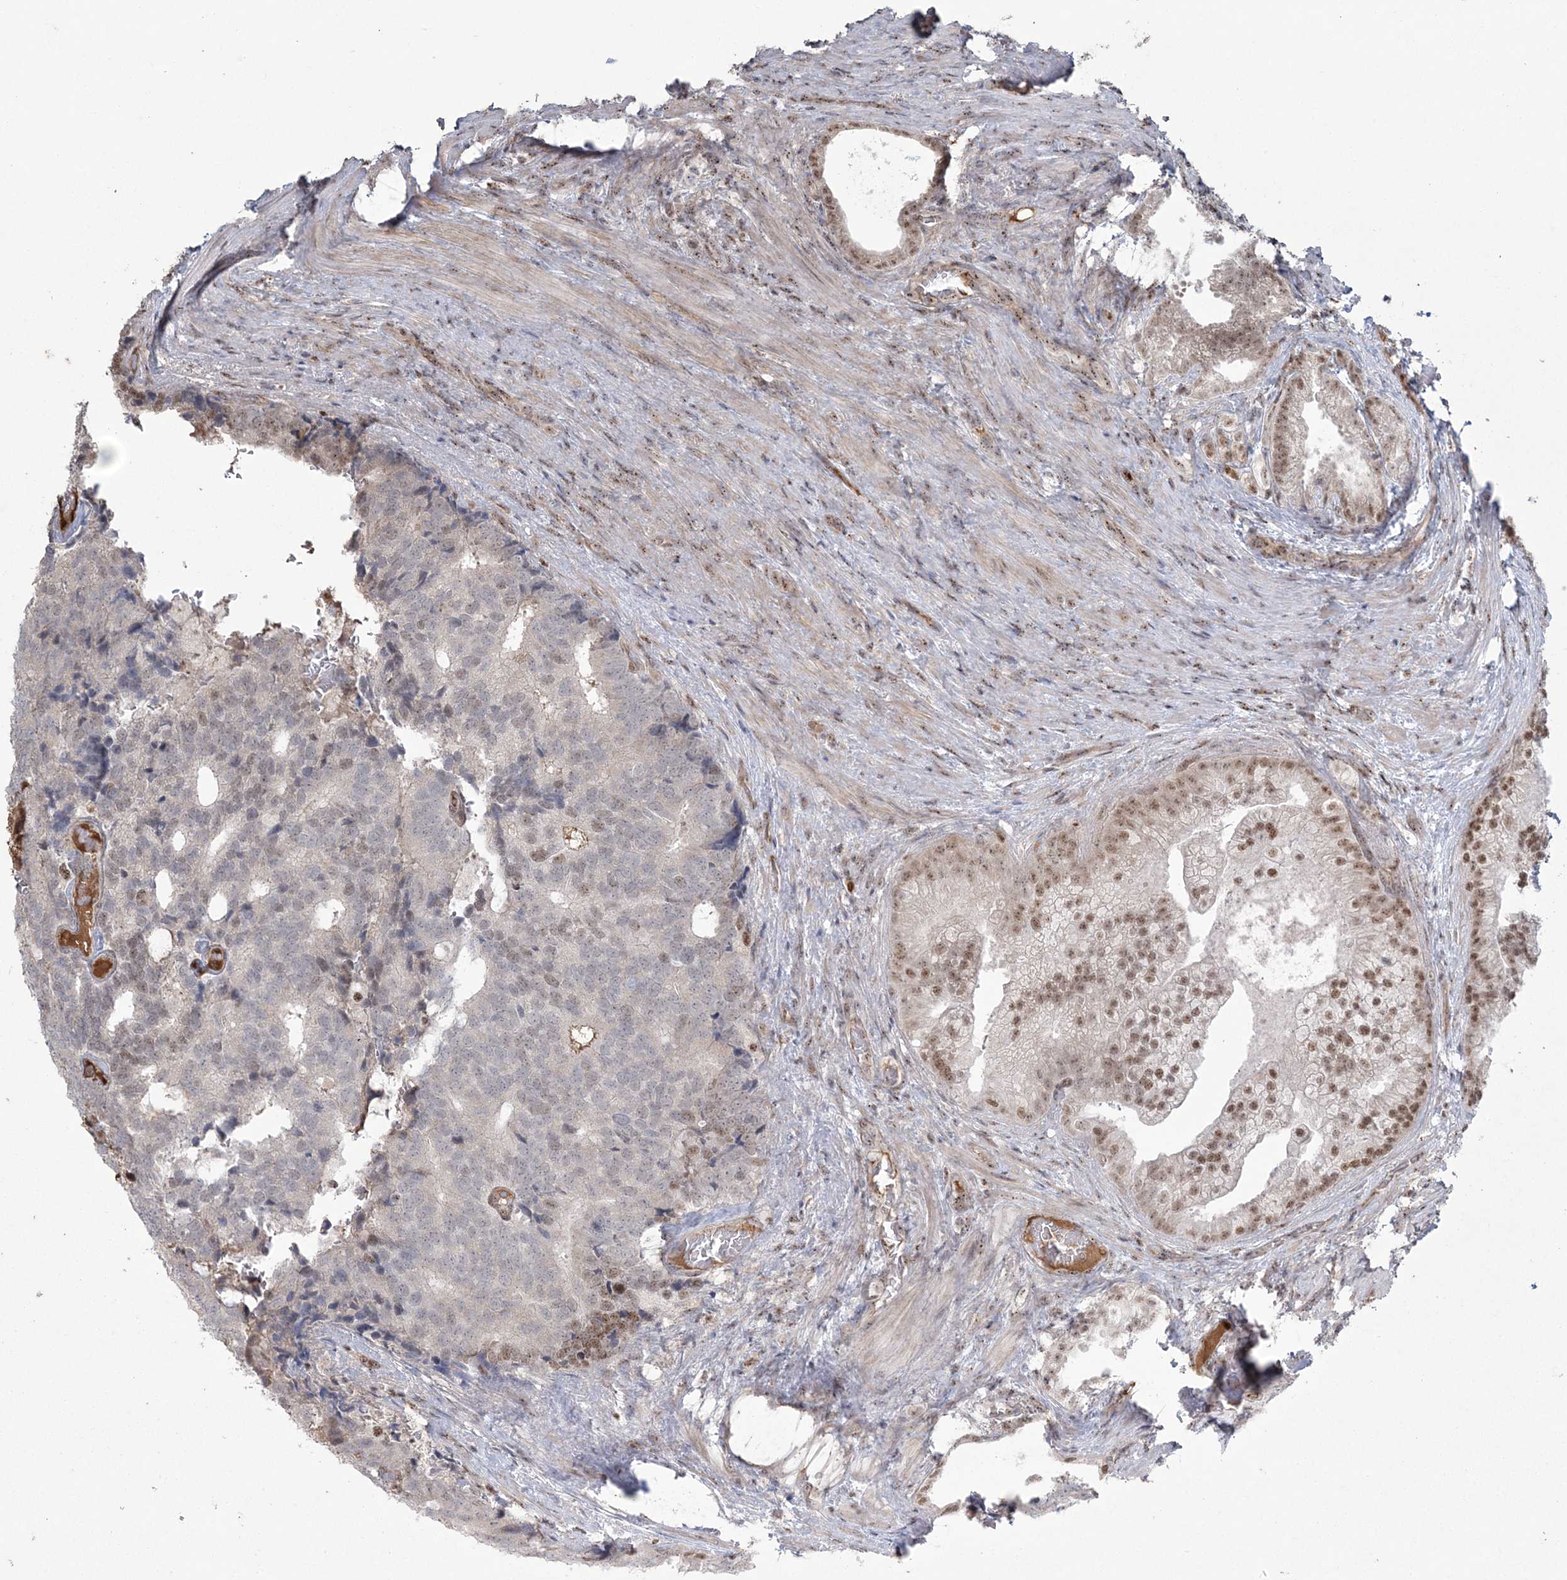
{"staining": {"intensity": "moderate", "quantity": "25%-75%", "location": "nuclear"}, "tissue": "prostate cancer", "cell_type": "Tumor cells", "image_type": "cancer", "snomed": [{"axis": "morphology", "description": "Adenocarcinoma, Low grade"}, {"axis": "topography", "description": "Prostate"}], "caption": "DAB (3,3'-diaminobenzidine) immunohistochemical staining of human adenocarcinoma (low-grade) (prostate) demonstrates moderate nuclear protein expression in about 25%-75% of tumor cells. The protein is shown in brown color, while the nuclei are stained blue.", "gene": "RBM17", "patient": {"sex": "male", "age": 71}}